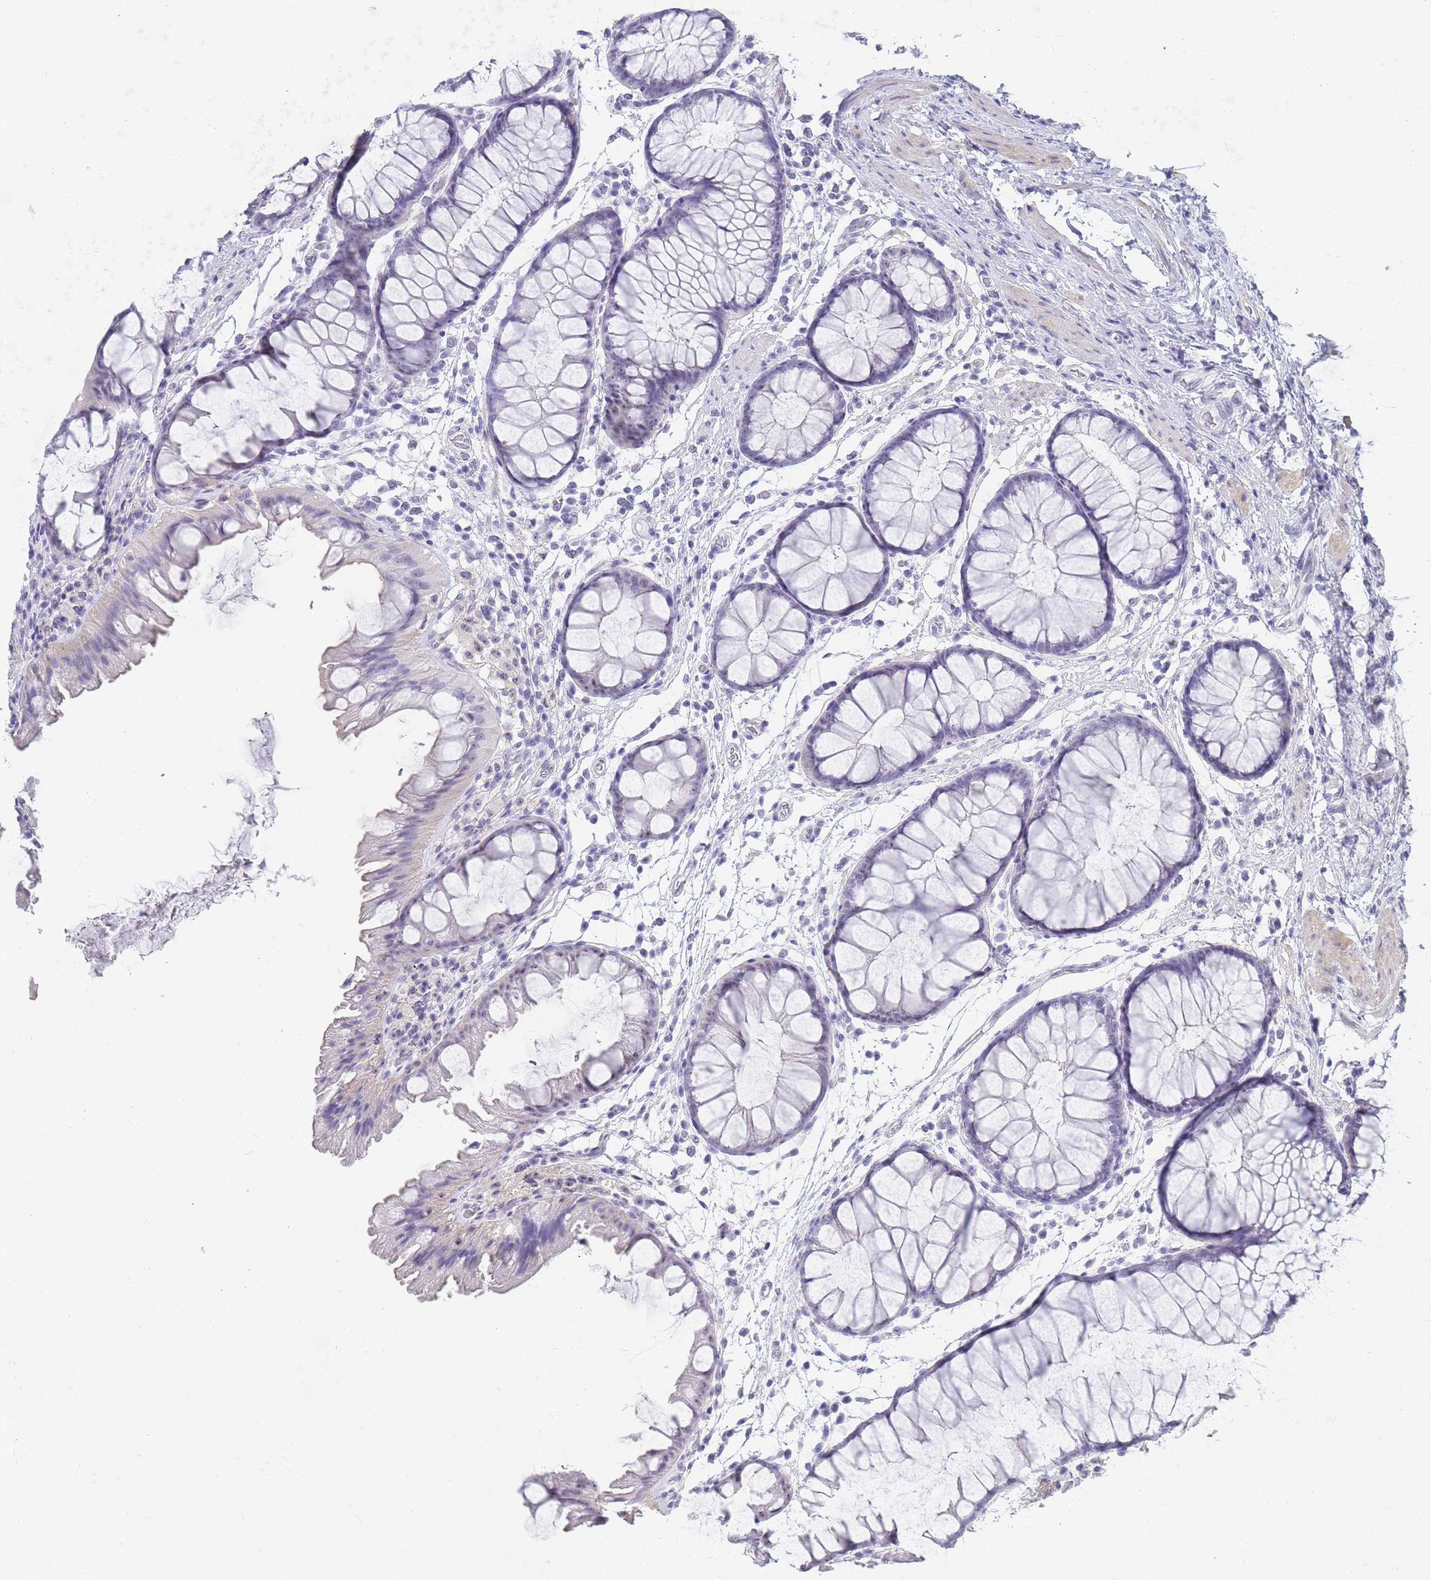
{"staining": {"intensity": "negative", "quantity": "none", "location": "none"}, "tissue": "colon", "cell_type": "Endothelial cells", "image_type": "normal", "snomed": [{"axis": "morphology", "description": "Normal tissue, NOS"}, {"axis": "topography", "description": "Colon"}], "caption": "Micrograph shows no significant protein staining in endothelial cells of unremarkable colon.", "gene": "NOP14", "patient": {"sex": "female", "age": 62}}